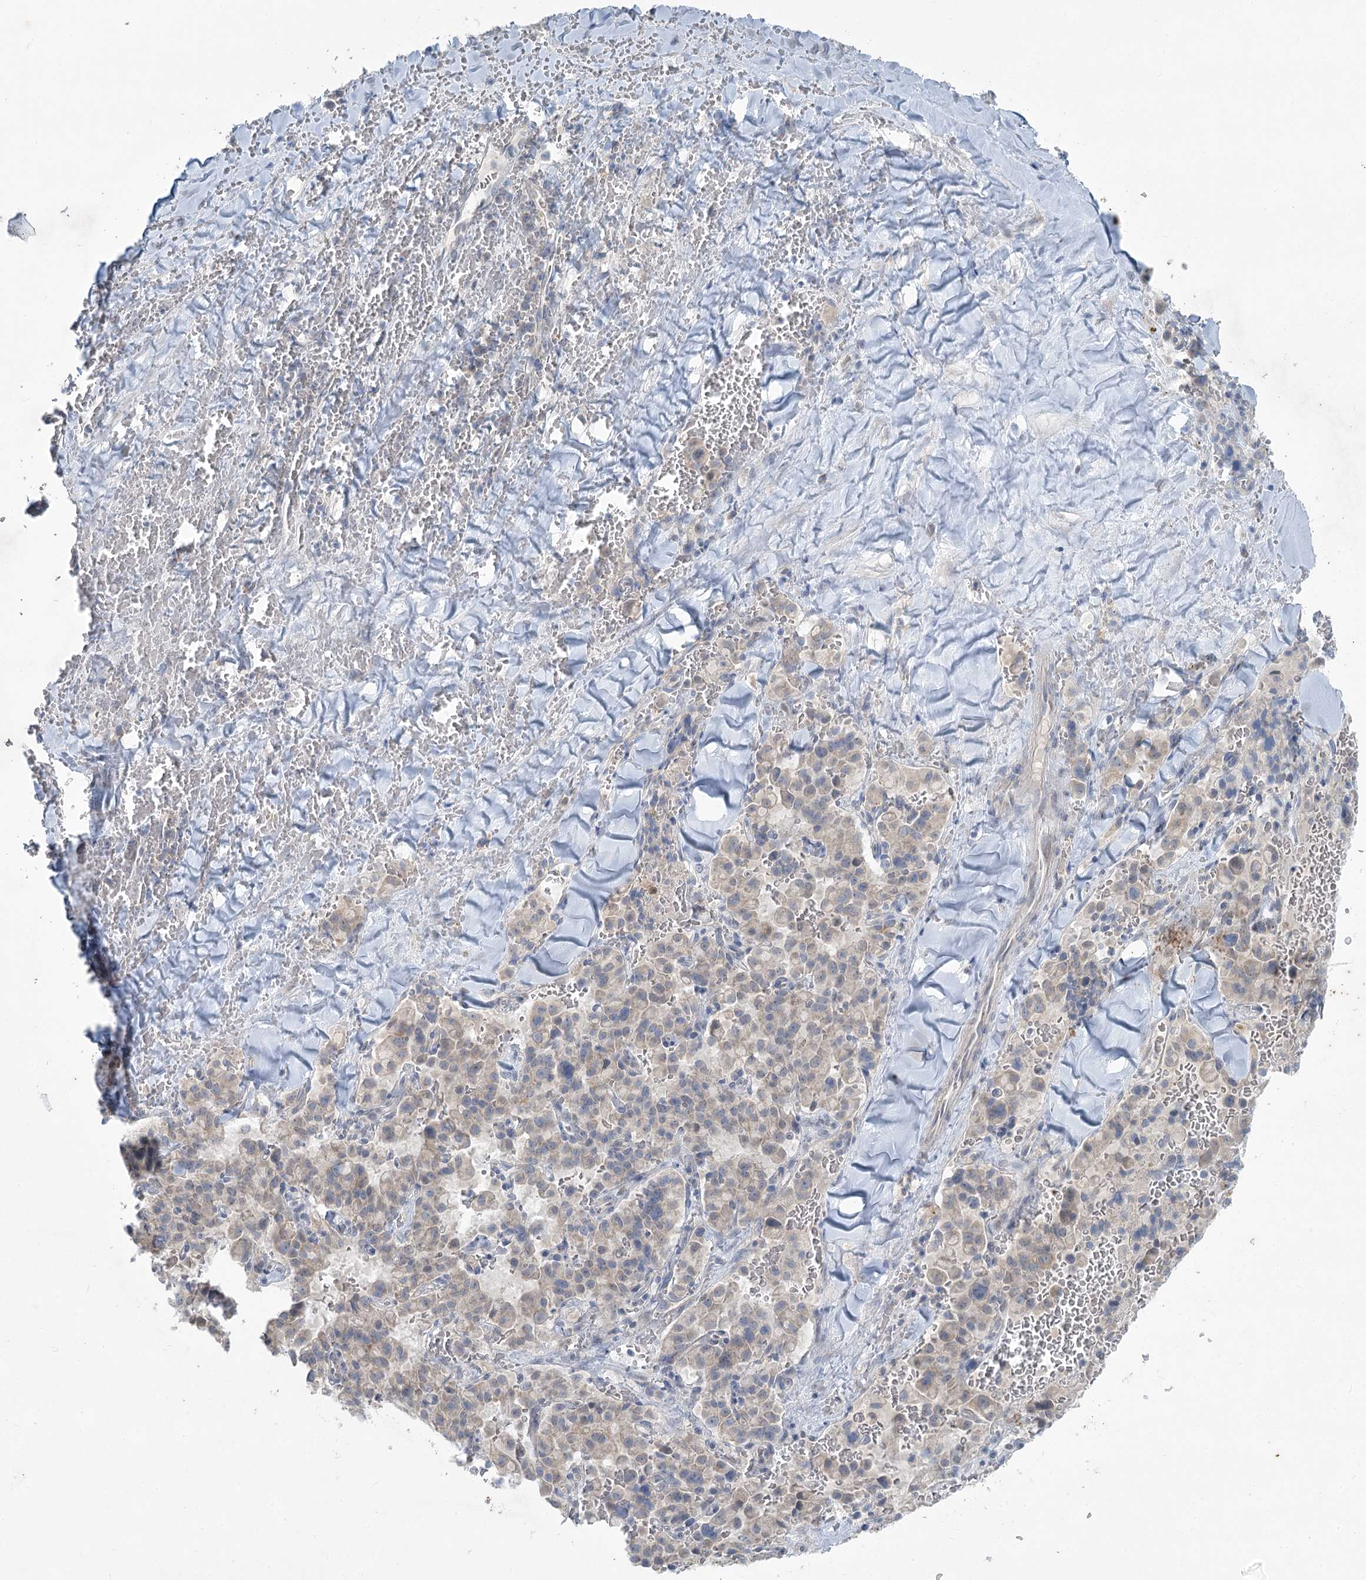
{"staining": {"intensity": "weak", "quantity": "<25%", "location": "cytoplasmic/membranous"}, "tissue": "pancreatic cancer", "cell_type": "Tumor cells", "image_type": "cancer", "snomed": [{"axis": "morphology", "description": "Adenocarcinoma, NOS"}, {"axis": "topography", "description": "Pancreas"}], "caption": "Tumor cells are negative for protein expression in human pancreatic cancer (adenocarcinoma).", "gene": "ABITRAM", "patient": {"sex": "male", "age": 65}}